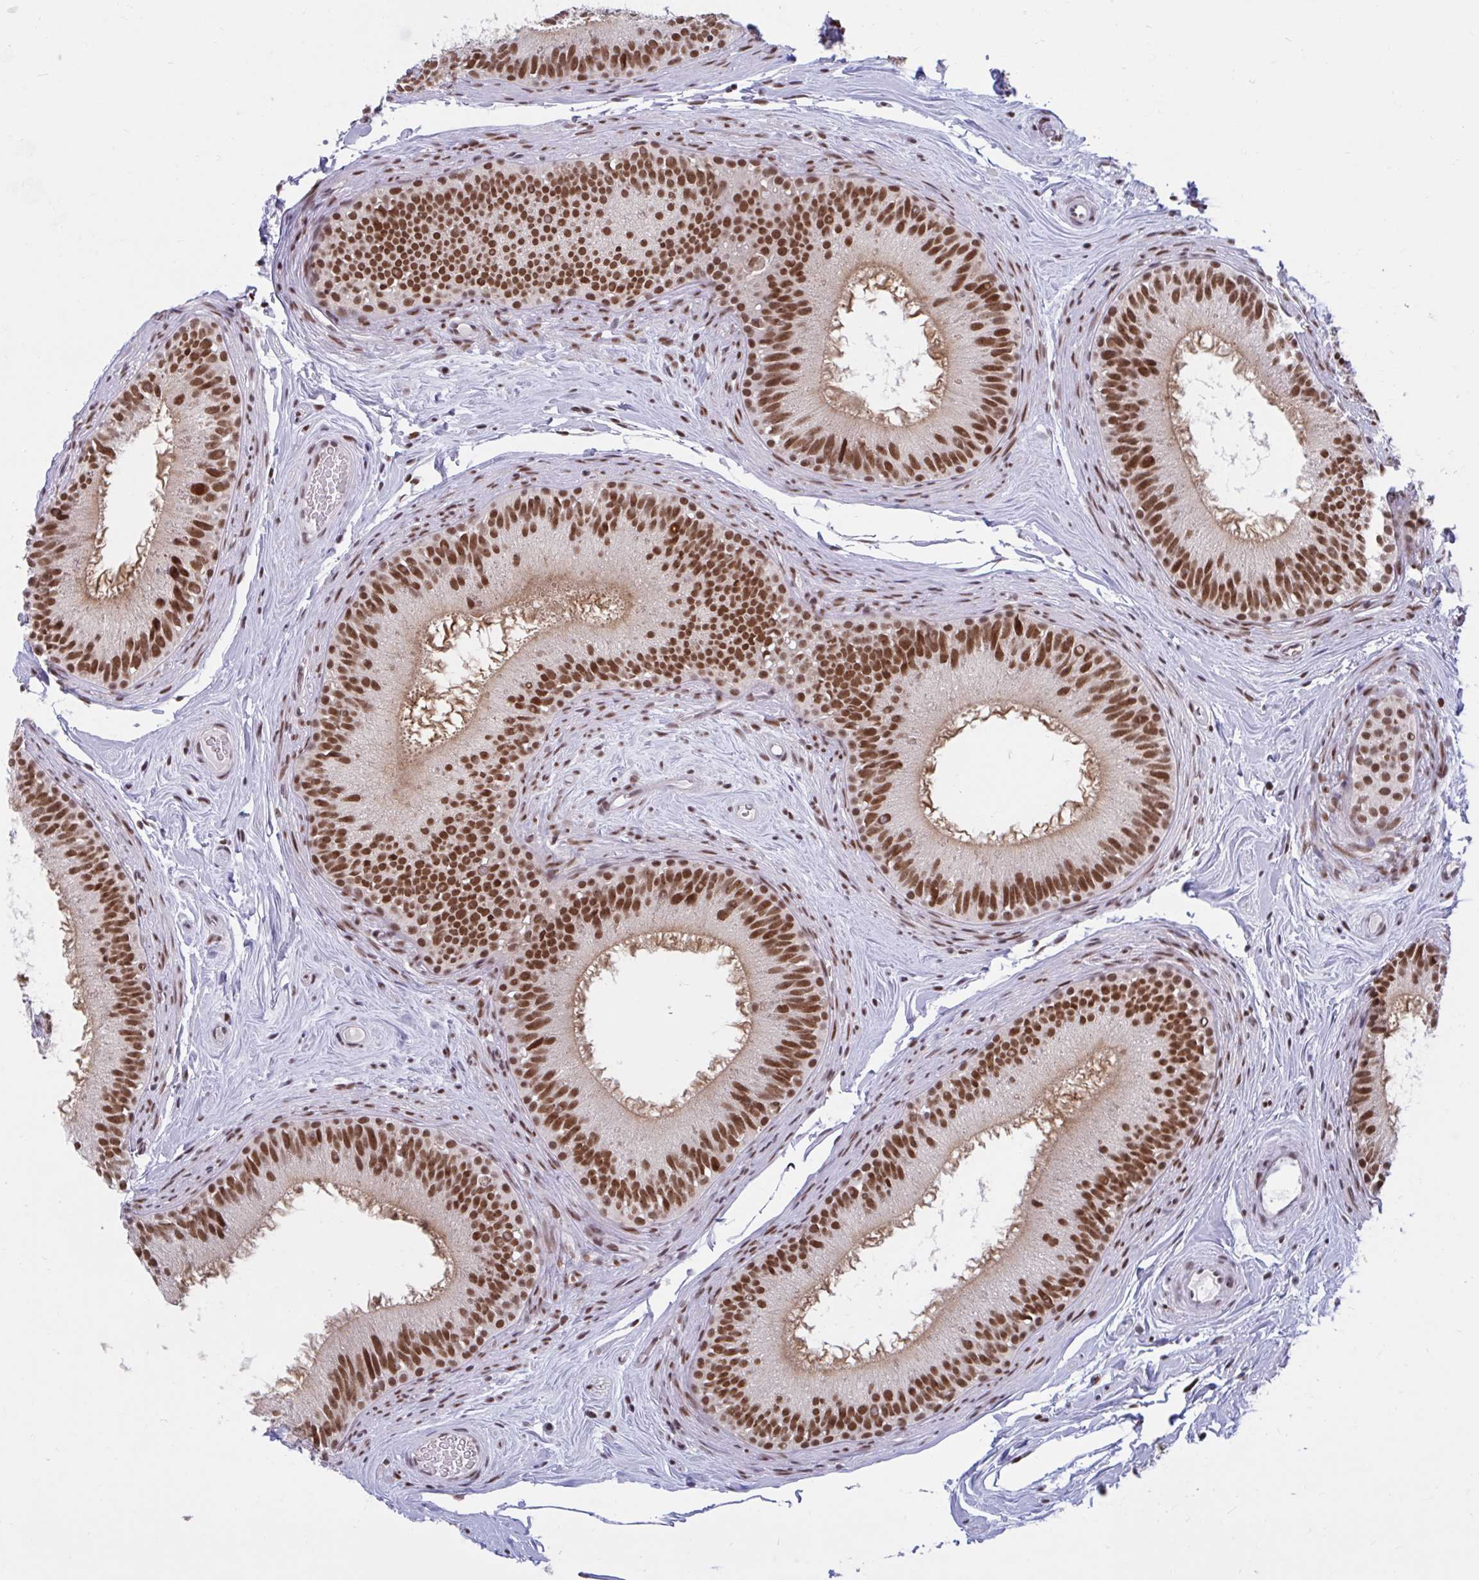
{"staining": {"intensity": "strong", "quantity": ">75%", "location": "nuclear"}, "tissue": "epididymis", "cell_type": "Glandular cells", "image_type": "normal", "snomed": [{"axis": "morphology", "description": "Normal tissue, NOS"}, {"axis": "topography", "description": "Epididymis"}], "caption": "Protein staining of unremarkable epididymis shows strong nuclear expression in about >75% of glandular cells.", "gene": "PHF10", "patient": {"sex": "male", "age": 44}}